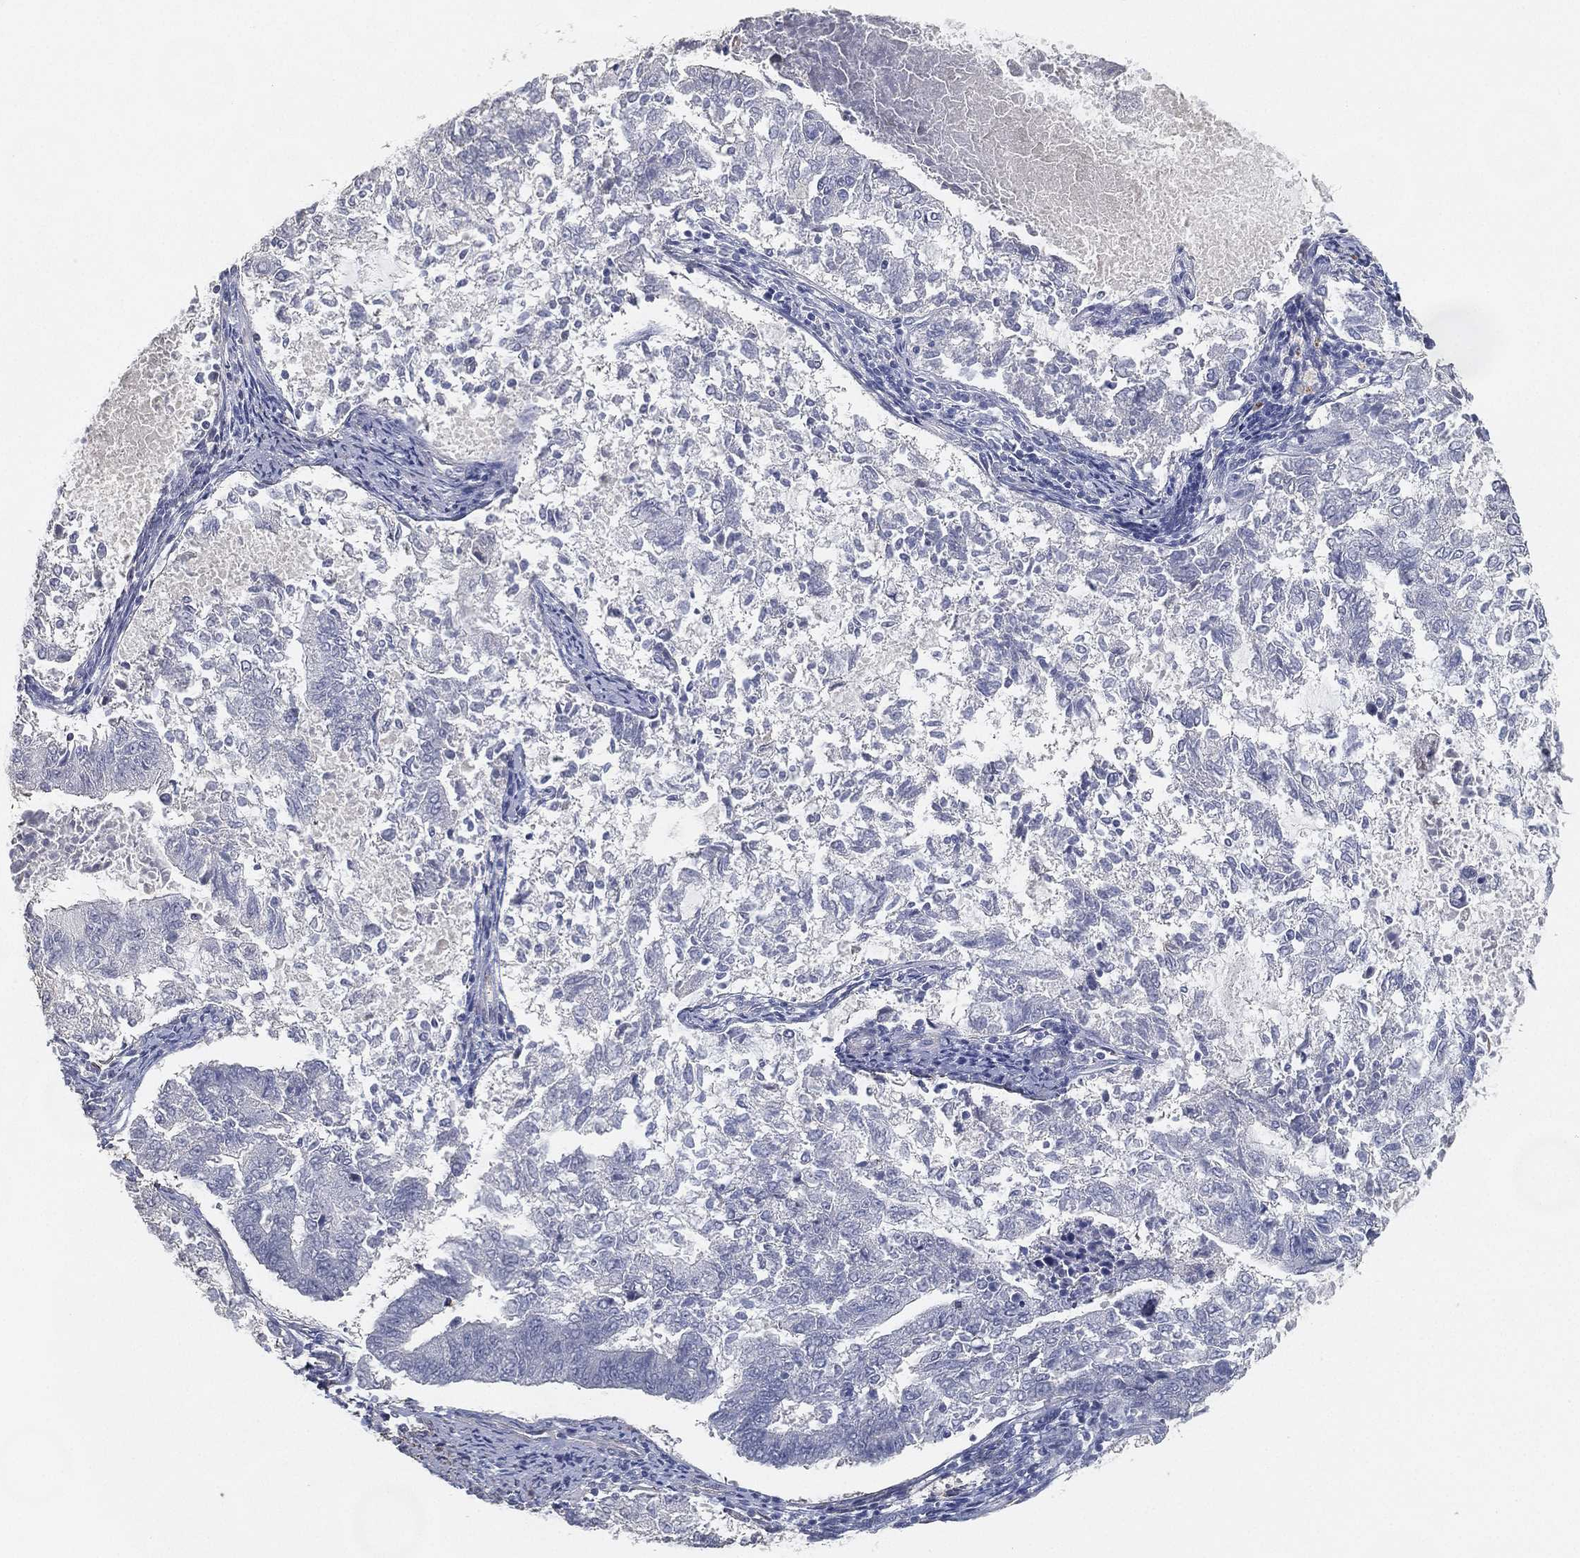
{"staining": {"intensity": "negative", "quantity": "none", "location": "none"}, "tissue": "endometrial cancer", "cell_type": "Tumor cells", "image_type": "cancer", "snomed": [{"axis": "morphology", "description": "Adenocarcinoma, NOS"}, {"axis": "topography", "description": "Endometrium"}], "caption": "A micrograph of endometrial adenocarcinoma stained for a protein demonstrates no brown staining in tumor cells.", "gene": "GPR61", "patient": {"sex": "female", "age": 65}}